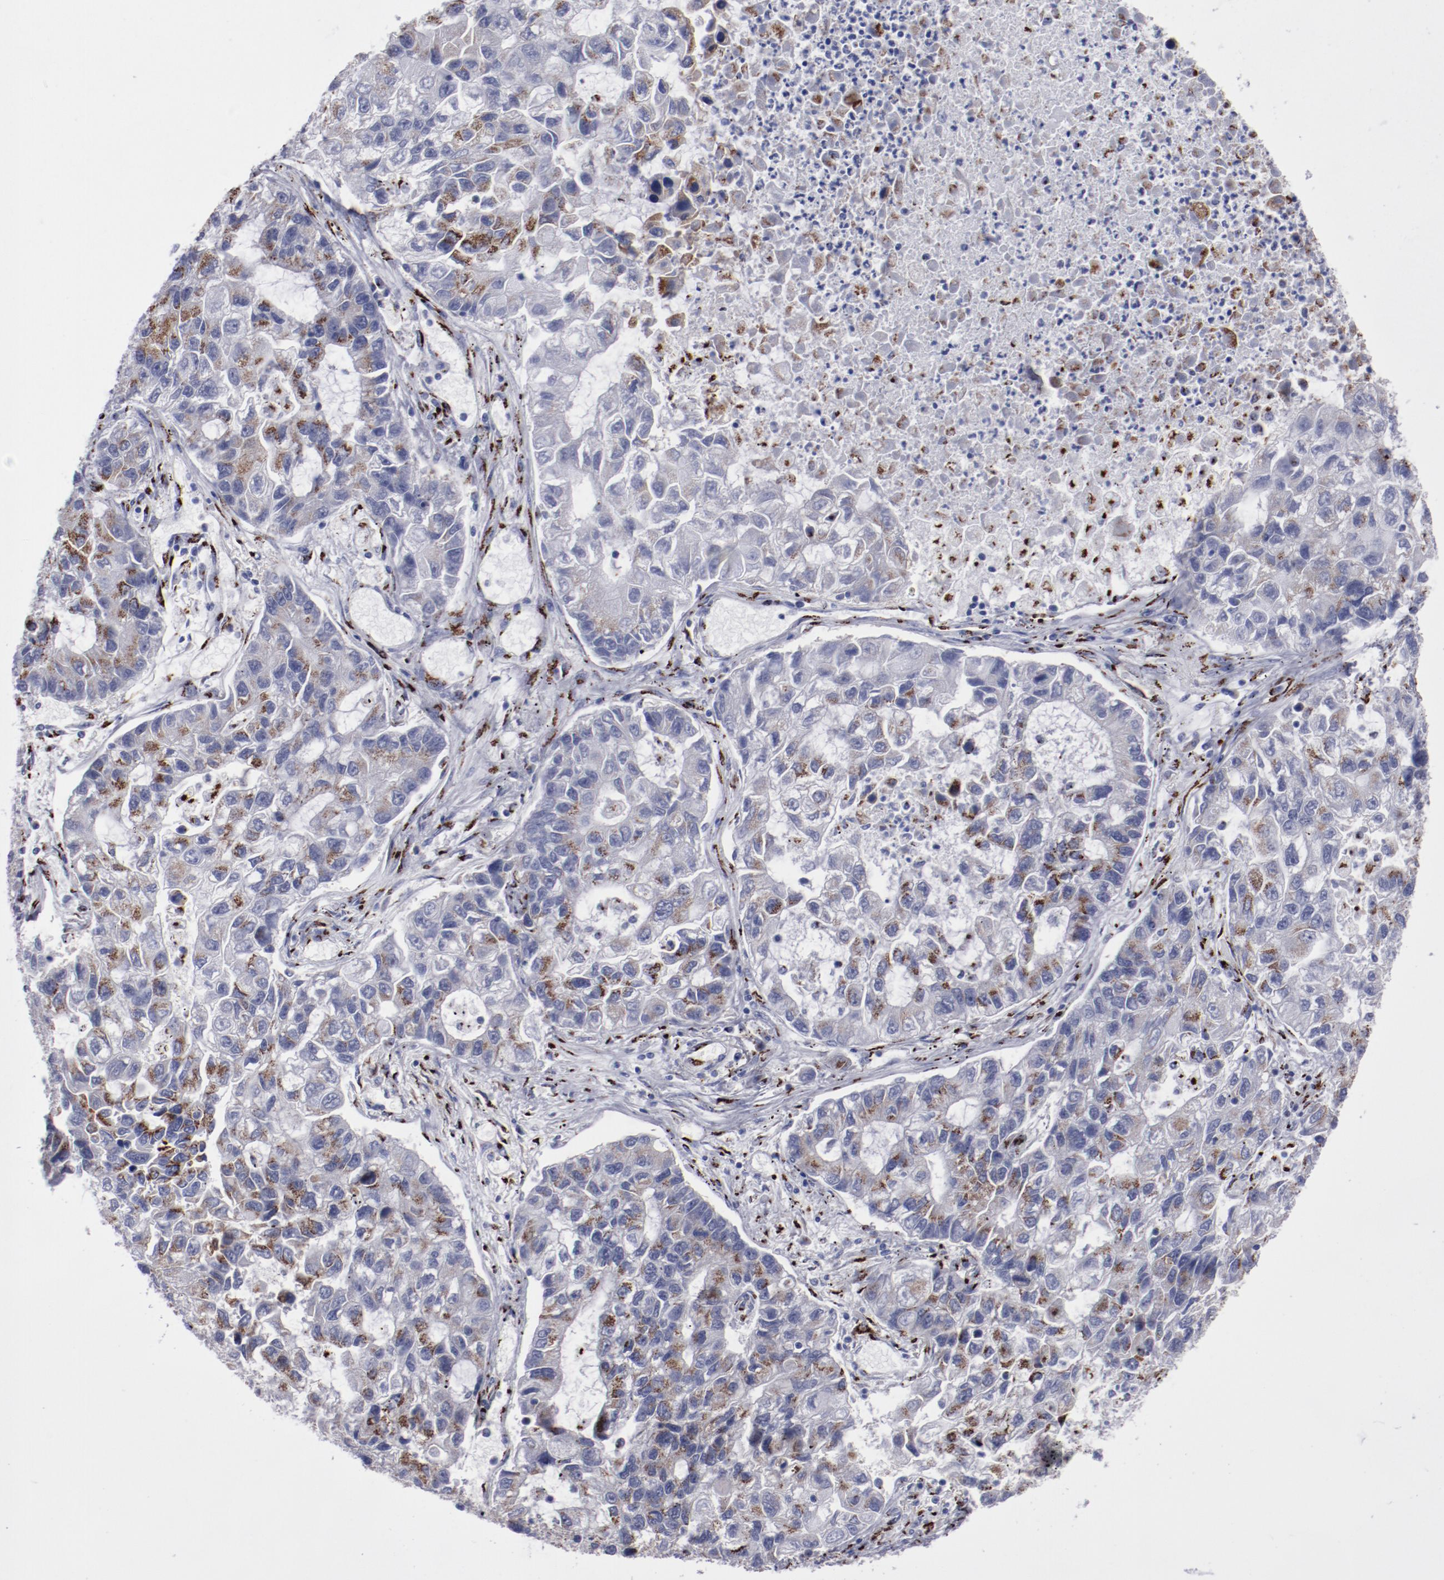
{"staining": {"intensity": "strong", "quantity": ">75%", "location": "cytoplasmic/membranous"}, "tissue": "lung cancer", "cell_type": "Tumor cells", "image_type": "cancer", "snomed": [{"axis": "morphology", "description": "Adenocarcinoma, NOS"}, {"axis": "topography", "description": "Lung"}], "caption": "Immunohistochemical staining of adenocarcinoma (lung) exhibits high levels of strong cytoplasmic/membranous protein expression in approximately >75% of tumor cells.", "gene": "GOLIM4", "patient": {"sex": "female", "age": 51}}